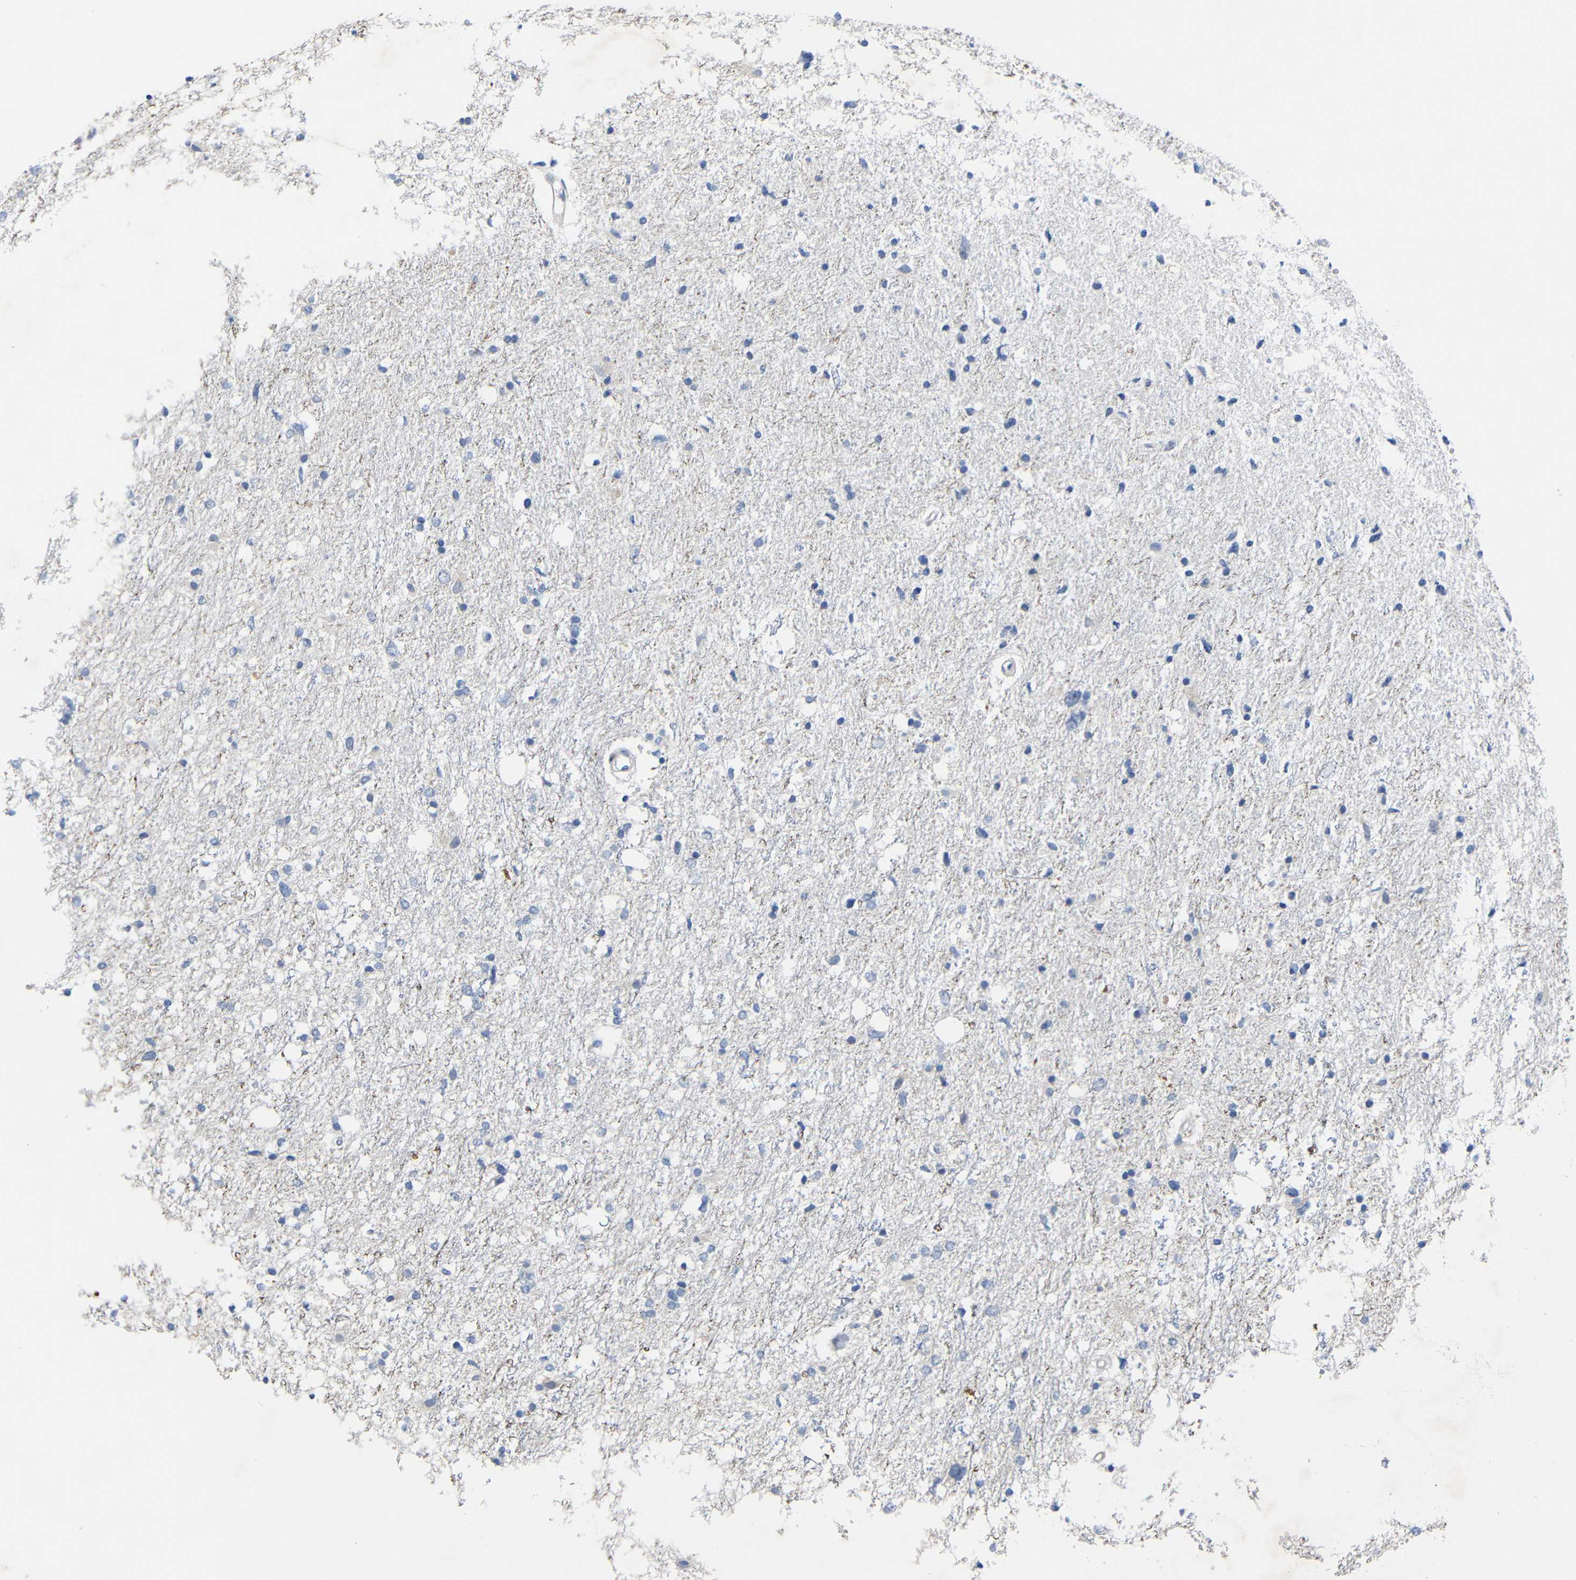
{"staining": {"intensity": "negative", "quantity": "none", "location": "none"}, "tissue": "glioma", "cell_type": "Tumor cells", "image_type": "cancer", "snomed": [{"axis": "morphology", "description": "Glioma, malignant, High grade"}, {"axis": "topography", "description": "Brain"}], "caption": "A high-resolution micrograph shows immunohistochemistry (IHC) staining of glioma, which demonstrates no significant expression in tumor cells.", "gene": "CMTM1", "patient": {"sex": "female", "age": 59}}